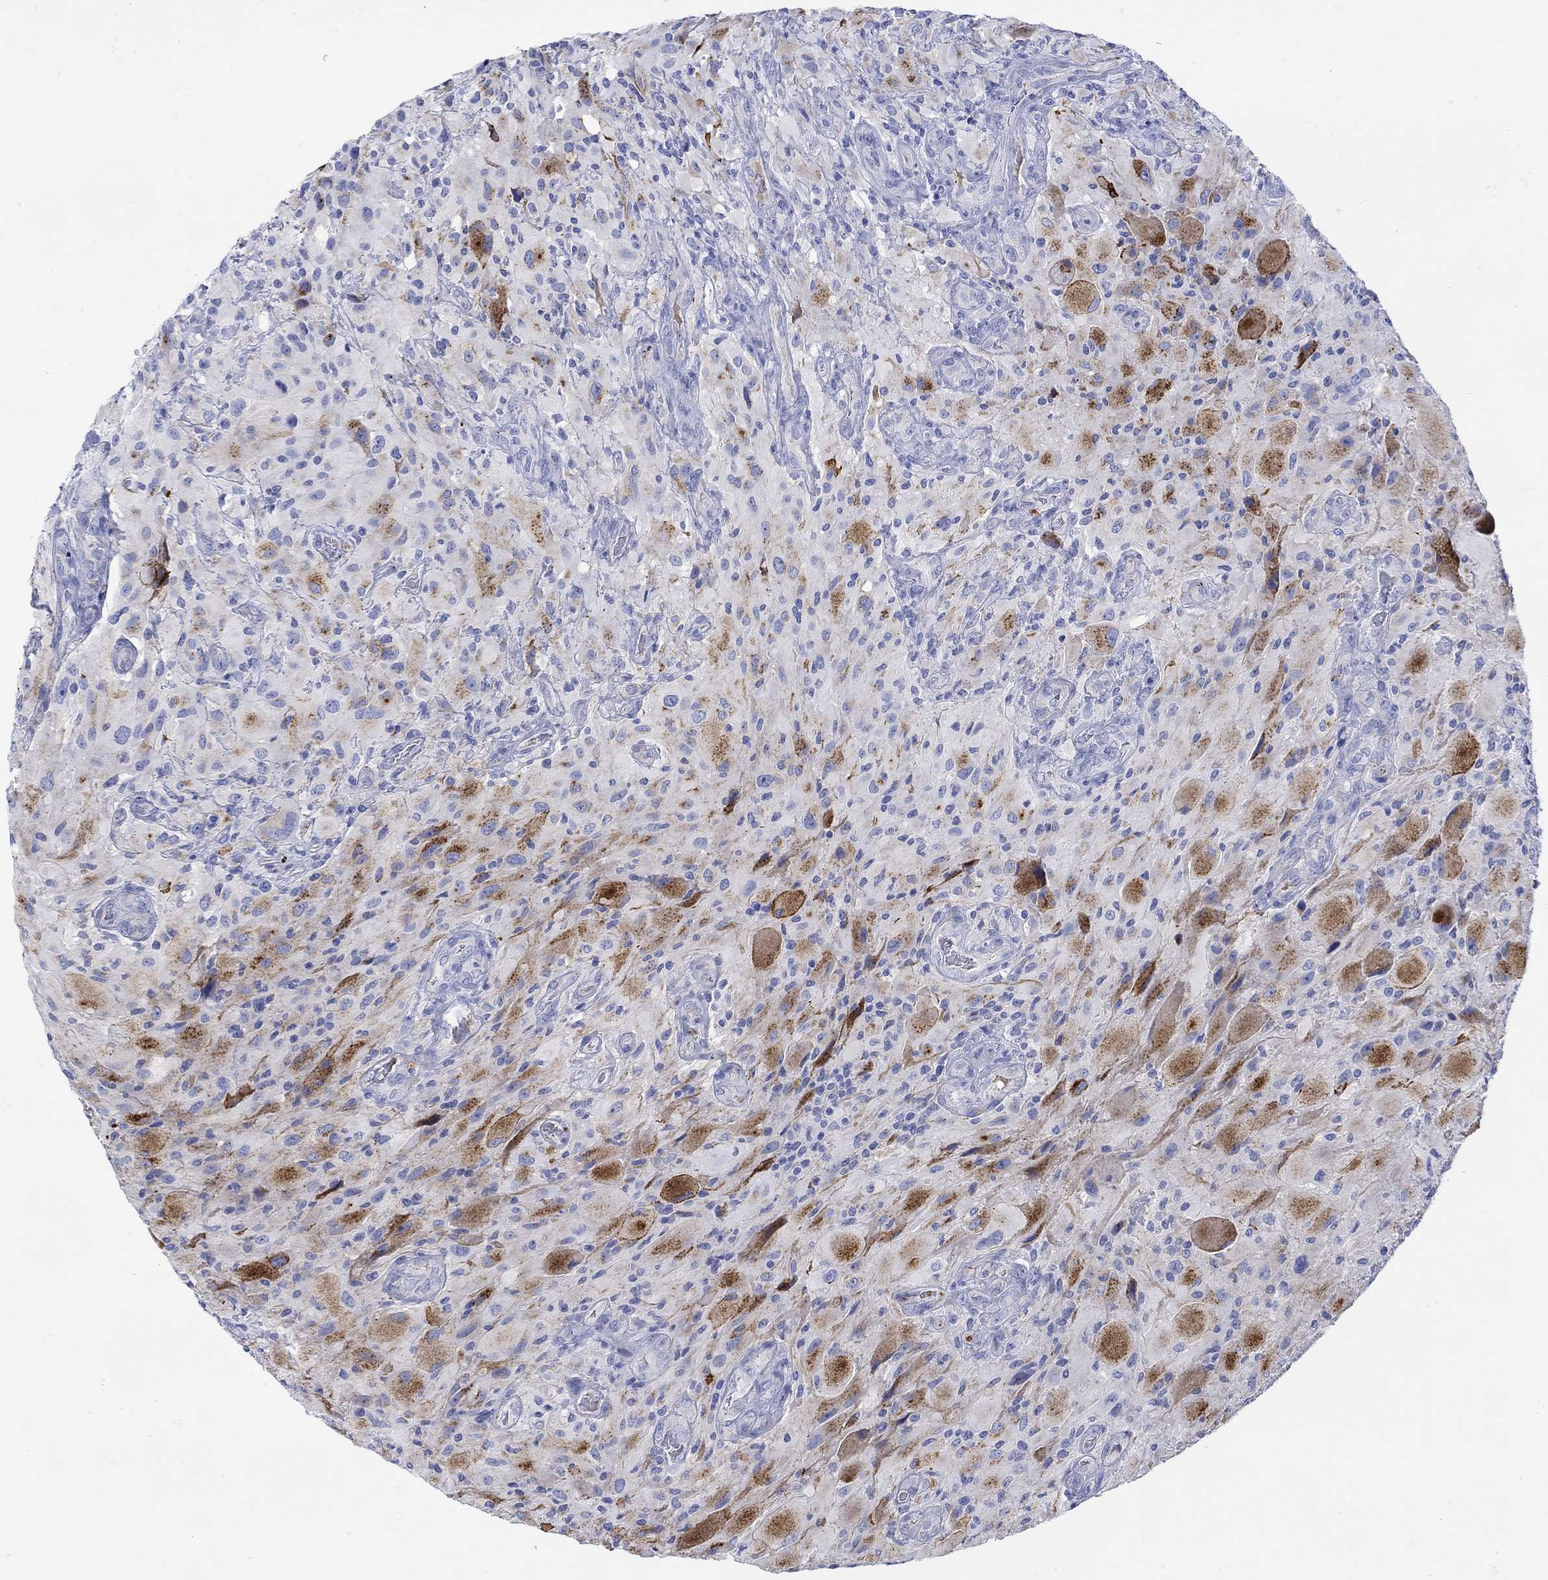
{"staining": {"intensity": "strong", "quantity": "25%-75%", "location": "cytoplasmic/membranous"}, "tissue": "glioma", "cell_type": "Tumor cells", "image_type": "cancer", "snomed": [{"axis": "morphology", "description": "Glioma, malignant, High grade"}, {"axis": "topography", "description": "Cerebral cortex"}], "caption": "A micrograph of malignant high-grade glioma stained for a protein demonstrates strong cytoplasmic/membranous brown staining in tumor cells.", "gene": "ANKMY1", "patient": {"sex": "male", "age": 35}}